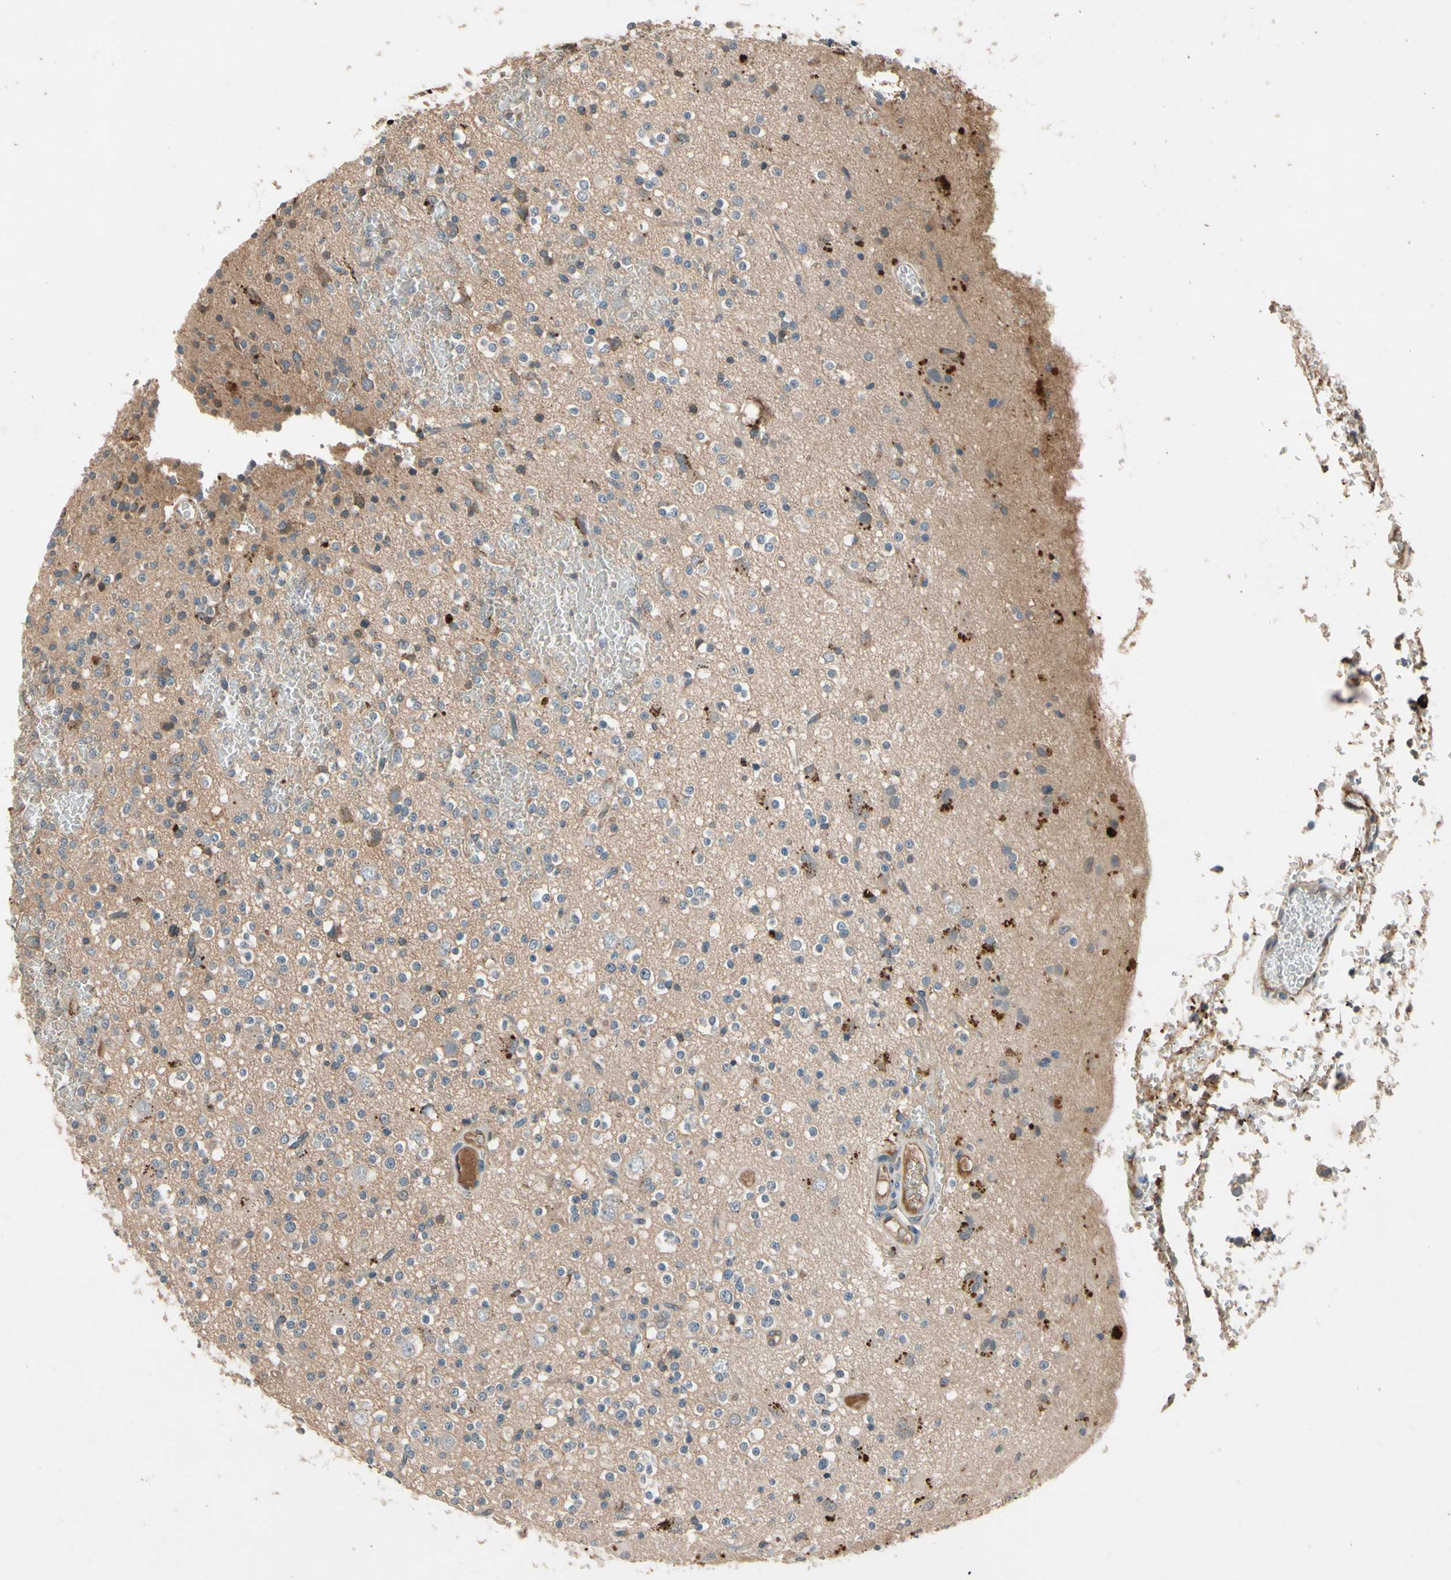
{"staining": {"intensity": "moderate", "quantity": "<25%", "location": "cytoplasmic/membranous"}, "tissue": "glioma", "cell_type": "Tumor cells", "image_type": "cancer", "snomed": [{"axis": "morphology", "description": "Glioma, malignant, High grade"}, {"axis": "topography", "description": "Brain"}], "caption": "High-grade glioma (malignant) stained for a protein (brown) displays moderate cytoplasmic/membranous positive expression in about <25% of tumor cells.", "gene": "IL1RL1", "patient": {"sex": "male", "age": 47}}